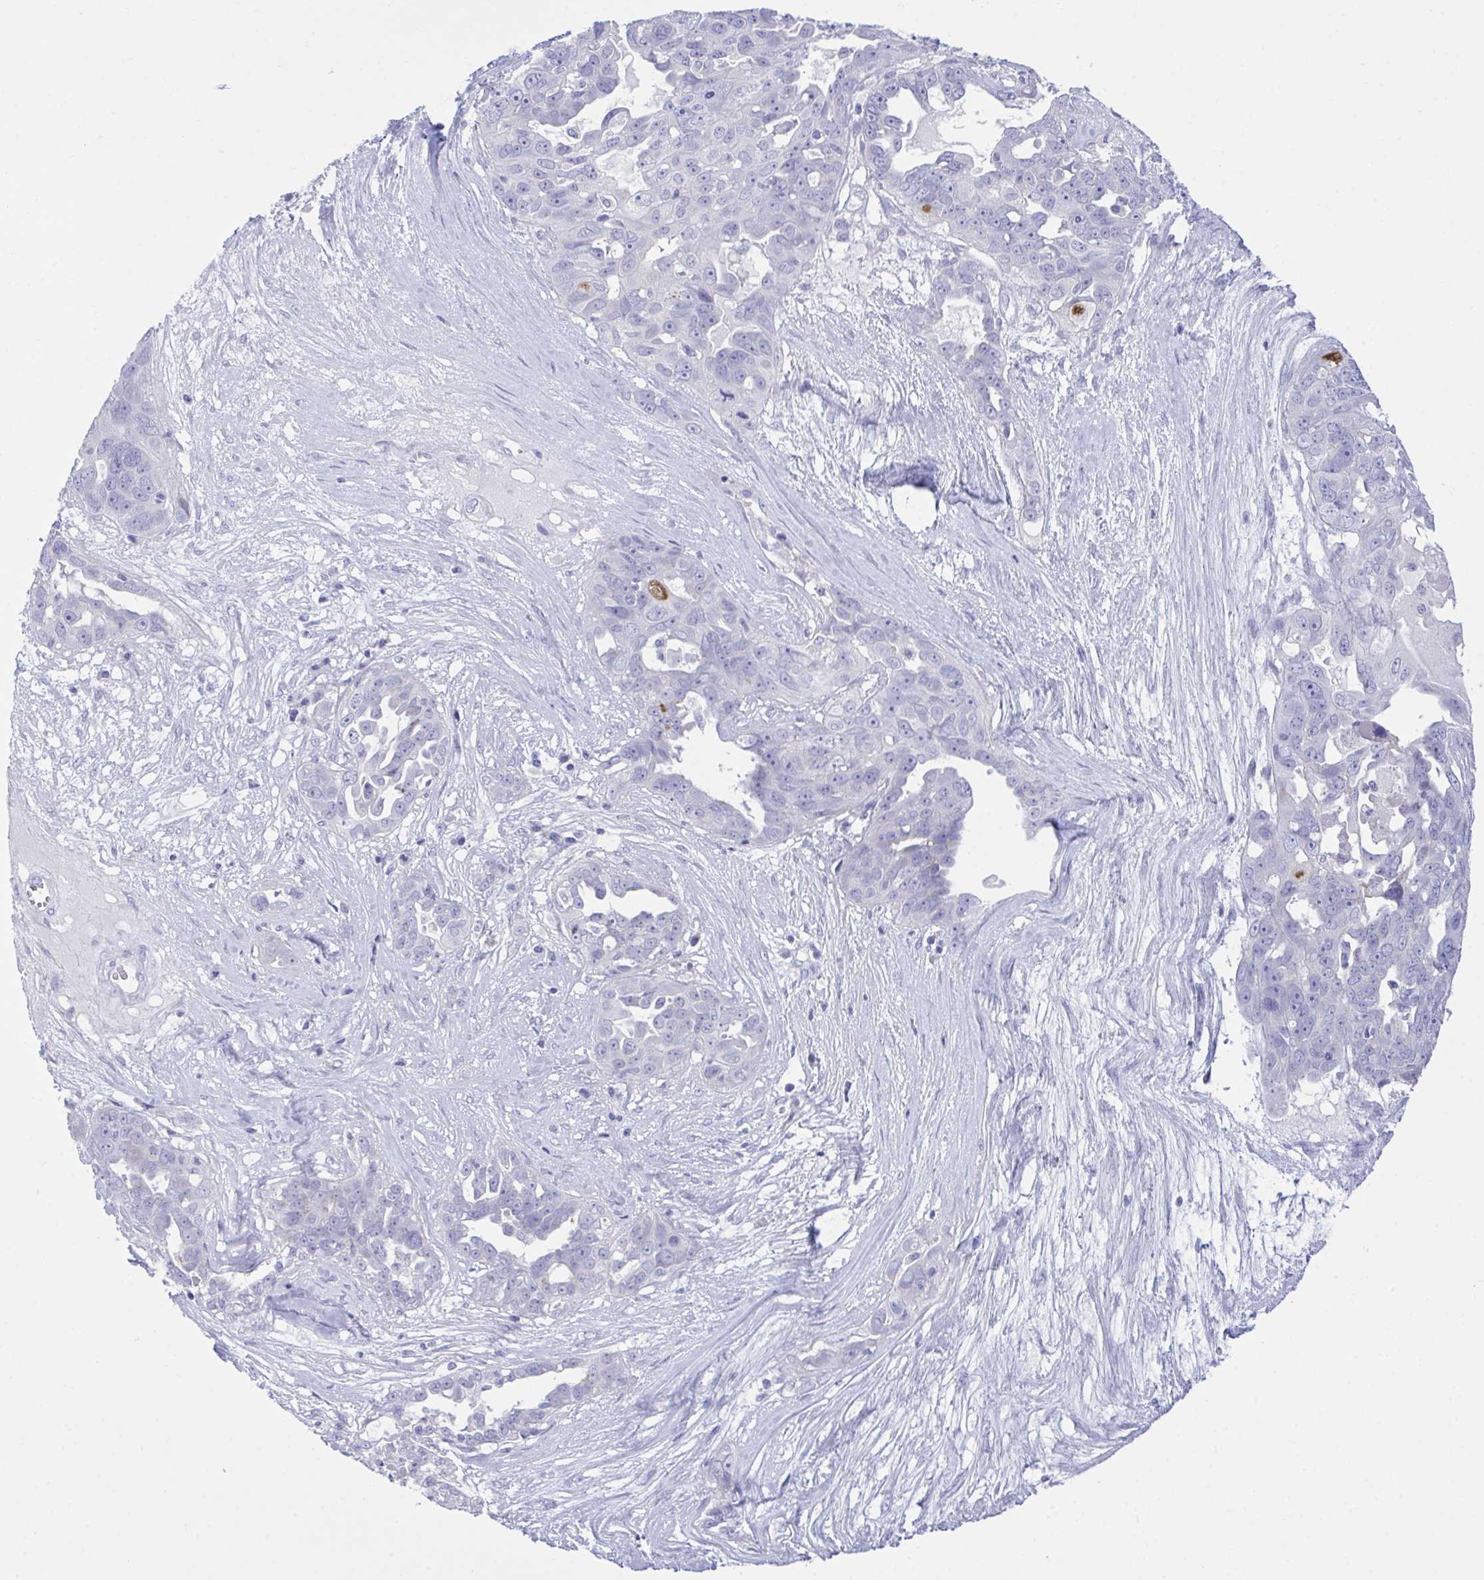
{"staining": {"intensity": "negative", "quantity": "none", "location": "none"}, "tissue": "ovarian cancer", "cell_type": "Tumor cells", "image_type": "cancer", "snomed": [{"axis": "morphology", "description": "Carcinoma, endometroid"}, {"axis": "topography", "description": "Ovary"}], "caption": "An immunohistochemistry micrograph of ovarian cancer is shown. There is no staining in tumor cells of ovarian cancer.", "gene": "PLEKHH1", "patient": {"sex": "female", "age": 70}}